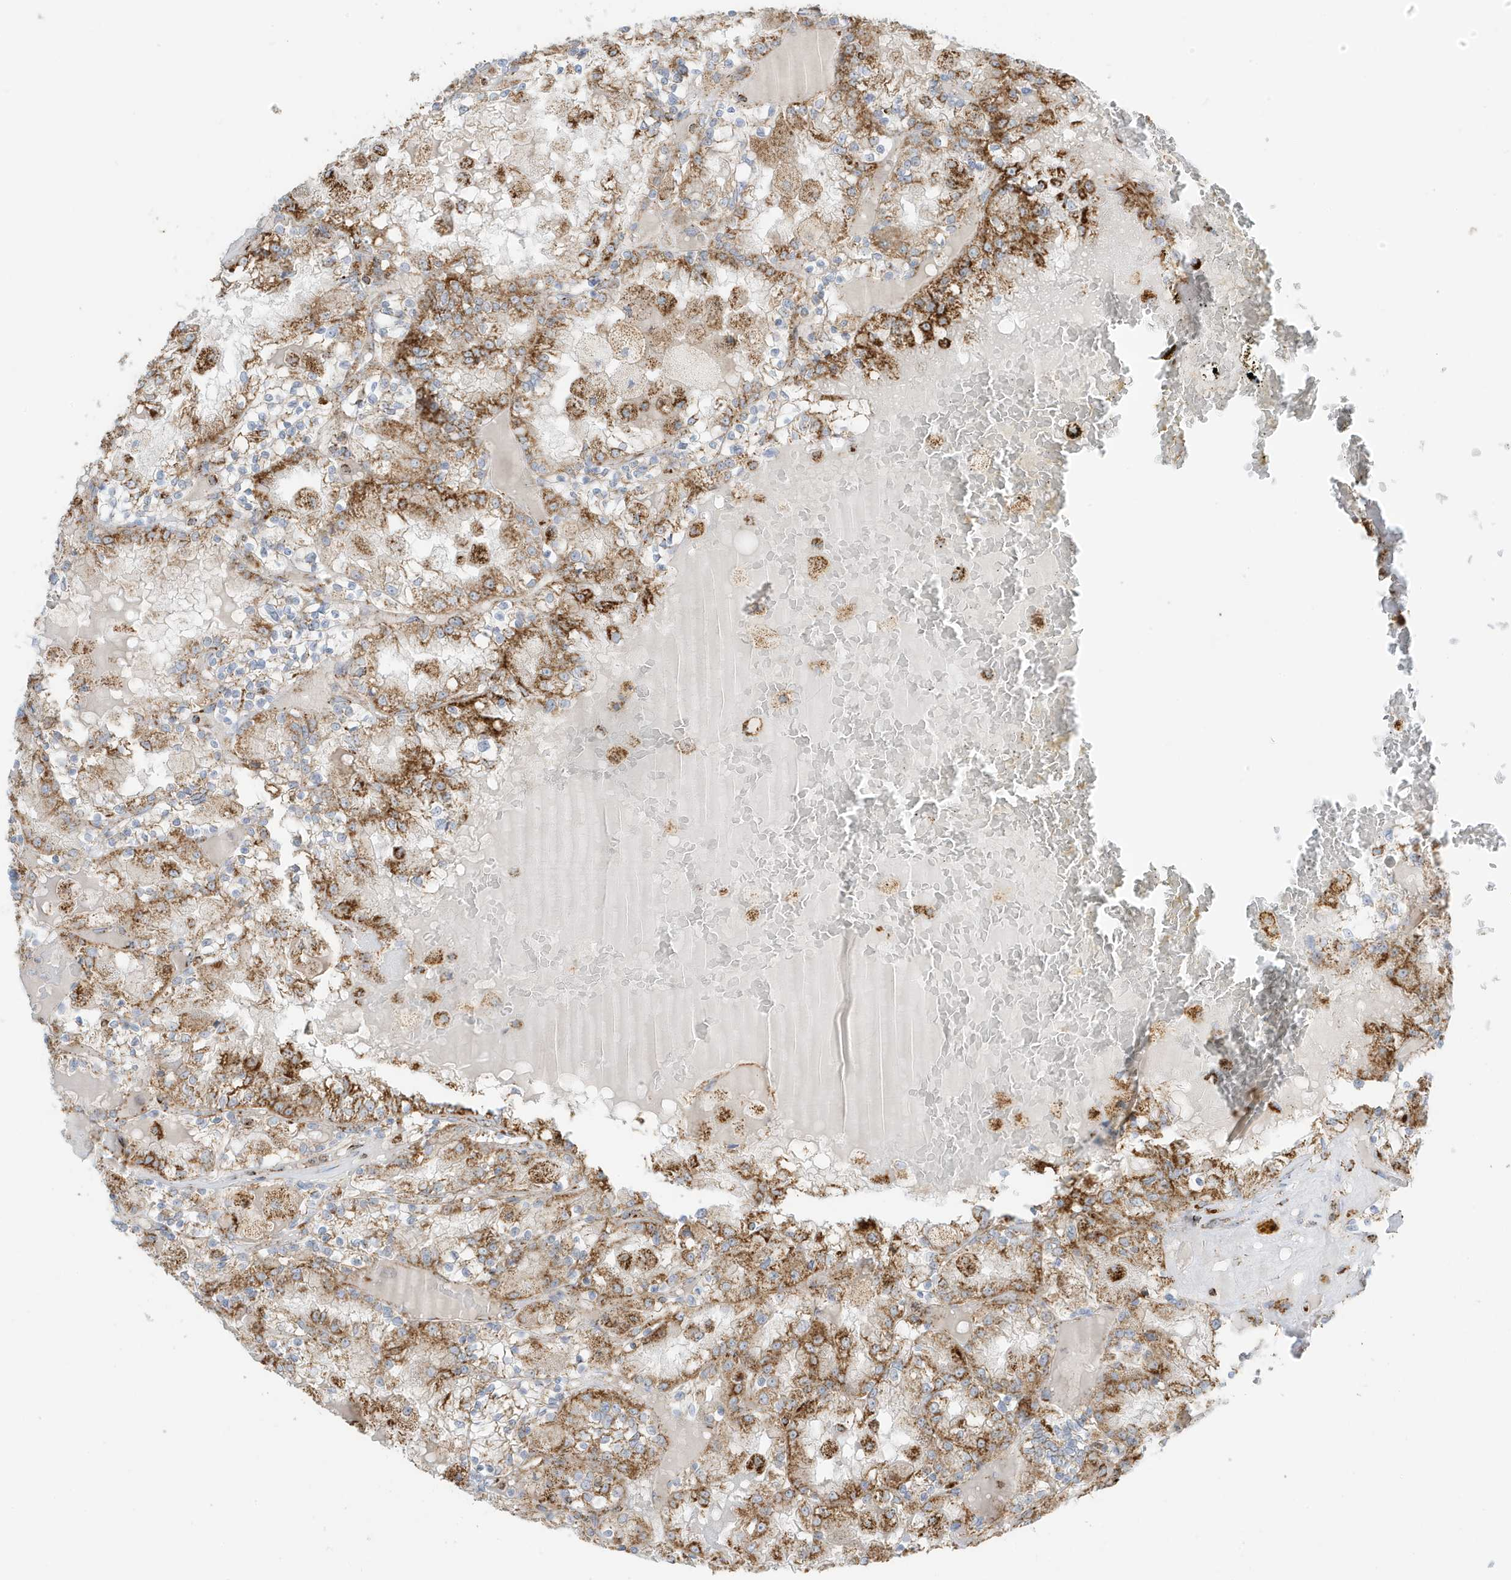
{"staining": {"intensity": "moderate", "quantity": ">75%", "location": "cytoplasmic/membranous"}, "tissue": "renal cancer", "cell_type": "Tumor cells", "image_type": "cancer", "snomed": [{"axis": "morphology", "description": "Adenocarcinoma, NOS"}, {"axis": "topography", "description": "Kidney"}], "caption": "Renal cancer (adenocarcinoma) stained for a protein (brown) demonstrates moderate cytoplasmic/membranous positive positivity in about >75% of tumor cells.", "gene": "ATP5ME", "patient": {"sex": "female", "age": 56}}